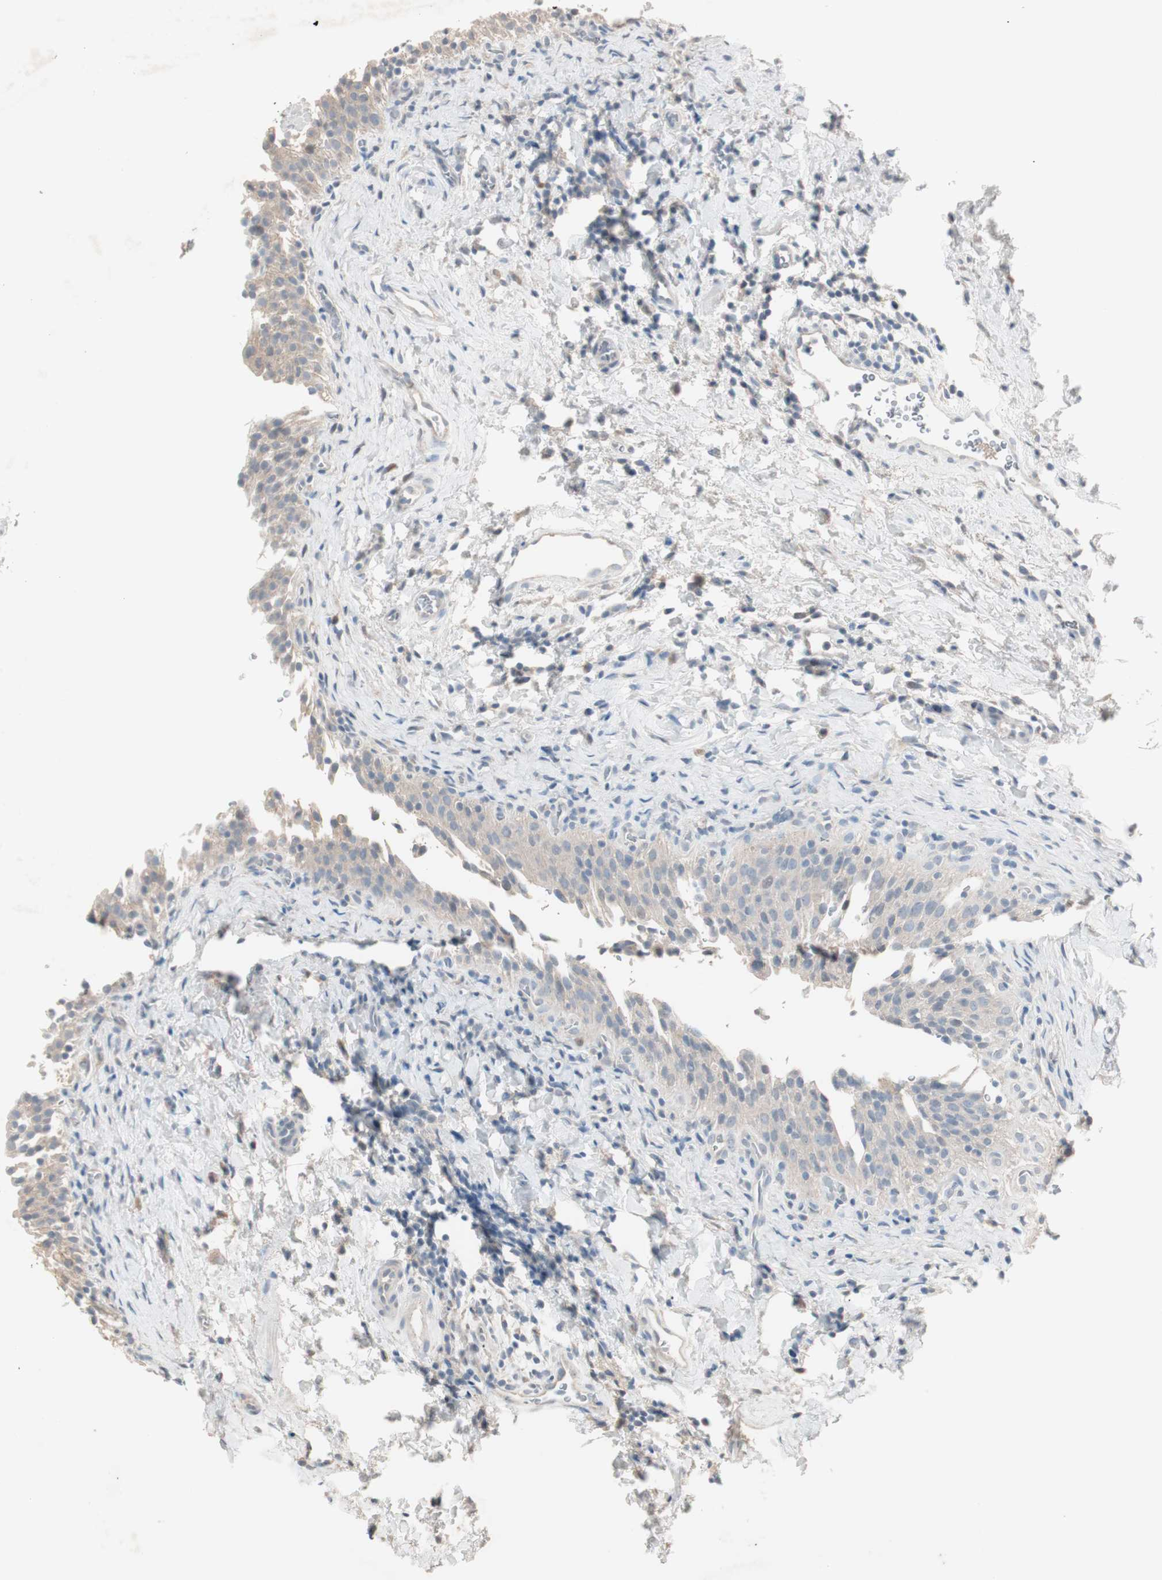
{"staining": {"intensity": "weak", "quantity": "<25%", "location": "cytoplasmic/membranous"}, "tissue": "urinary bladder", "cell_type": "Urothelial cells", "image_type": "normal", "snomed": [{"axis": "morphology", "description": "Normal tissue, NOS"}, {"axis": "topography", "description": "Urinary bladder"}], "caption": "Immunohistochemical staining of unremarkable human urinary bladder displays no significant expression in urothelial cells. (Brightfield microscopy of DAB (3,3'-diaminobenzidine) IHC at high magnification).", "gene": "KHK", "patient": {"sex": "male", "age": 51}}